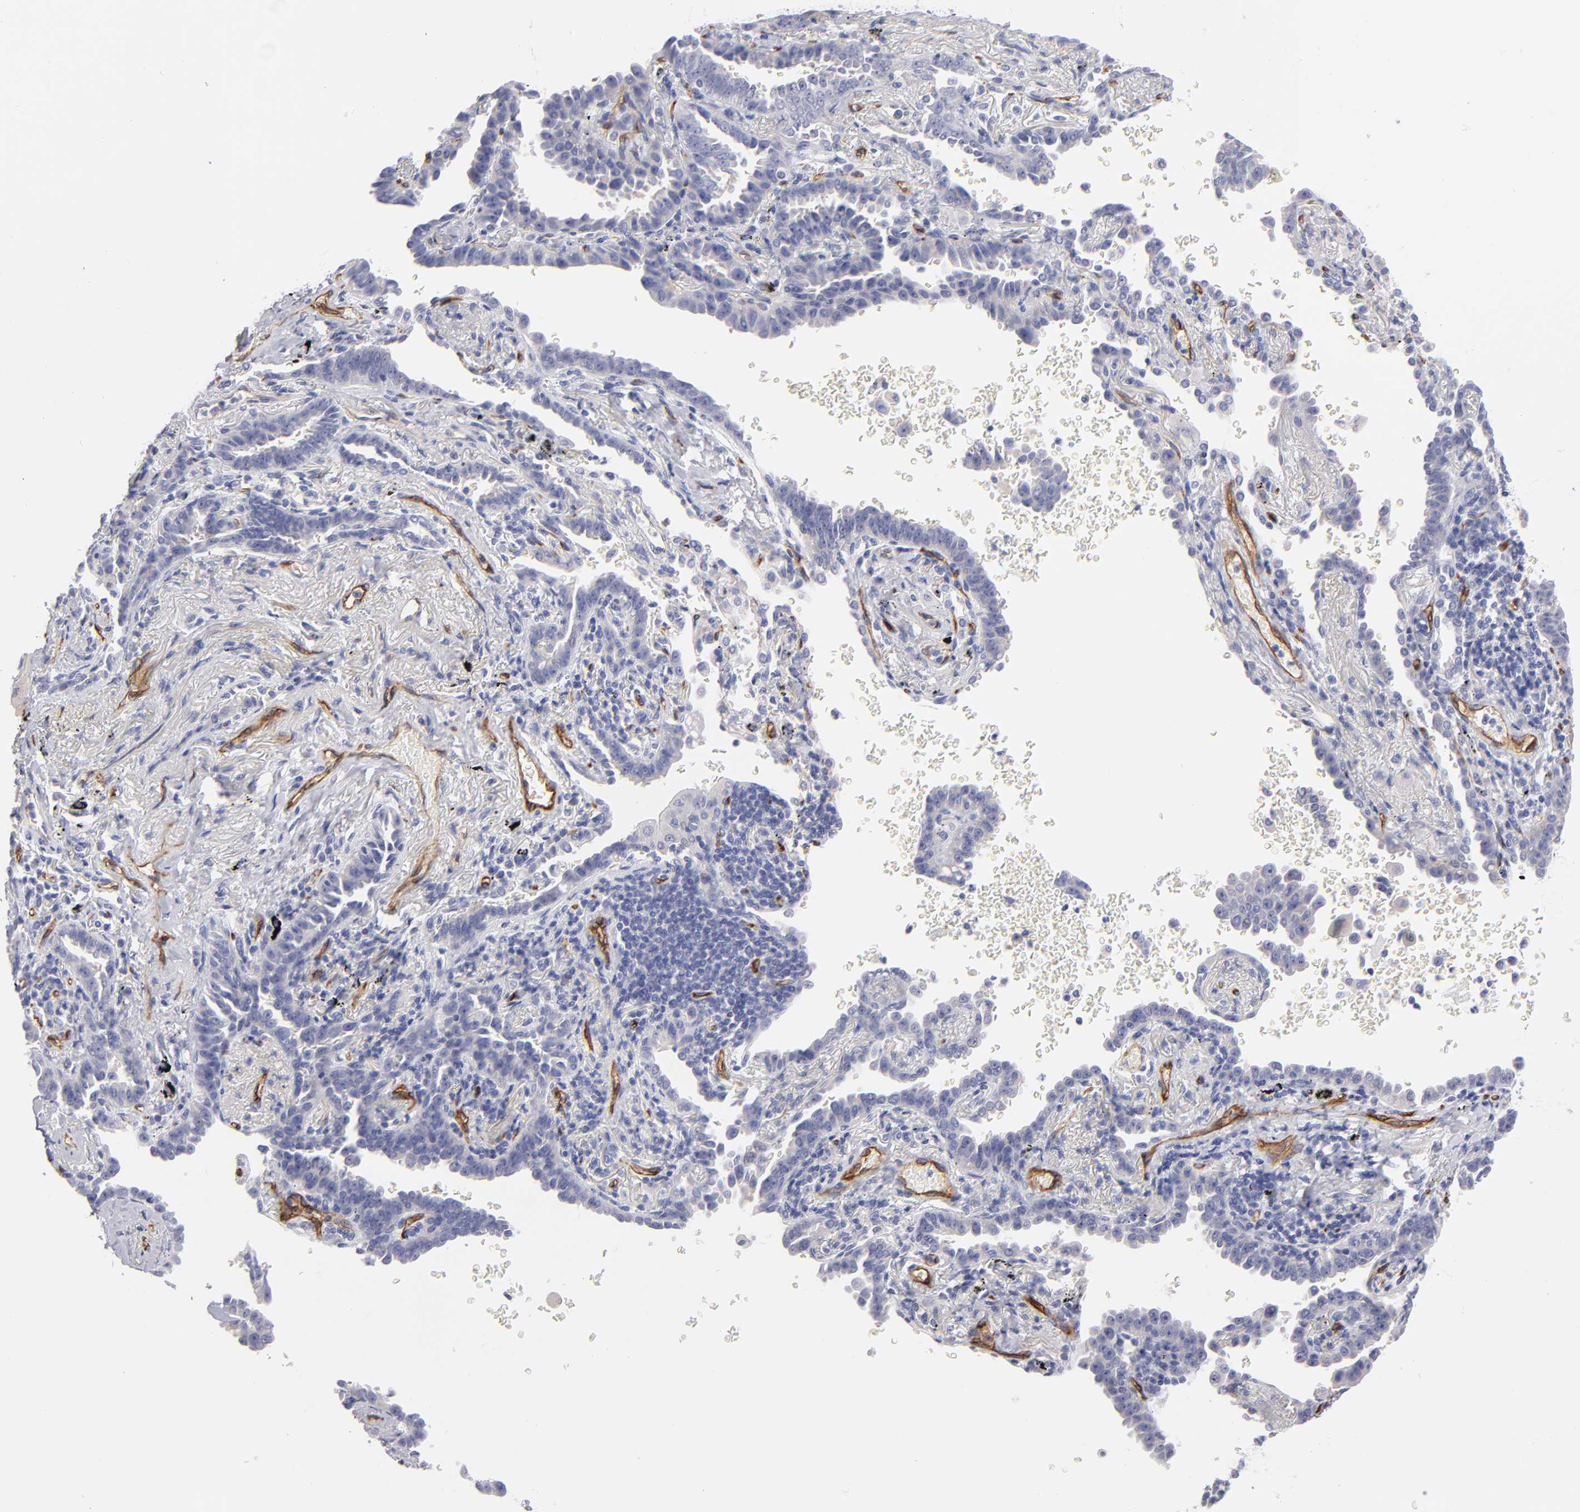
{"staining": {"intensity": "negative", "quantity": "none", "location": "none"}, "tissue": "lung cancer", "cell_type": "Tumor cells", "image_type": "cancer", "snomed": [{"axis": "morphology", "description": "Adenocarcinoma, NOS"}, {"axis": "topography", "description": "Lung"}], "caption": "Protein analysis of lung adenocarcinoma reveals no significant staining in tumor cells.", "gene": "PLVAP", "patient": {"sex": "female", "age": 64}}